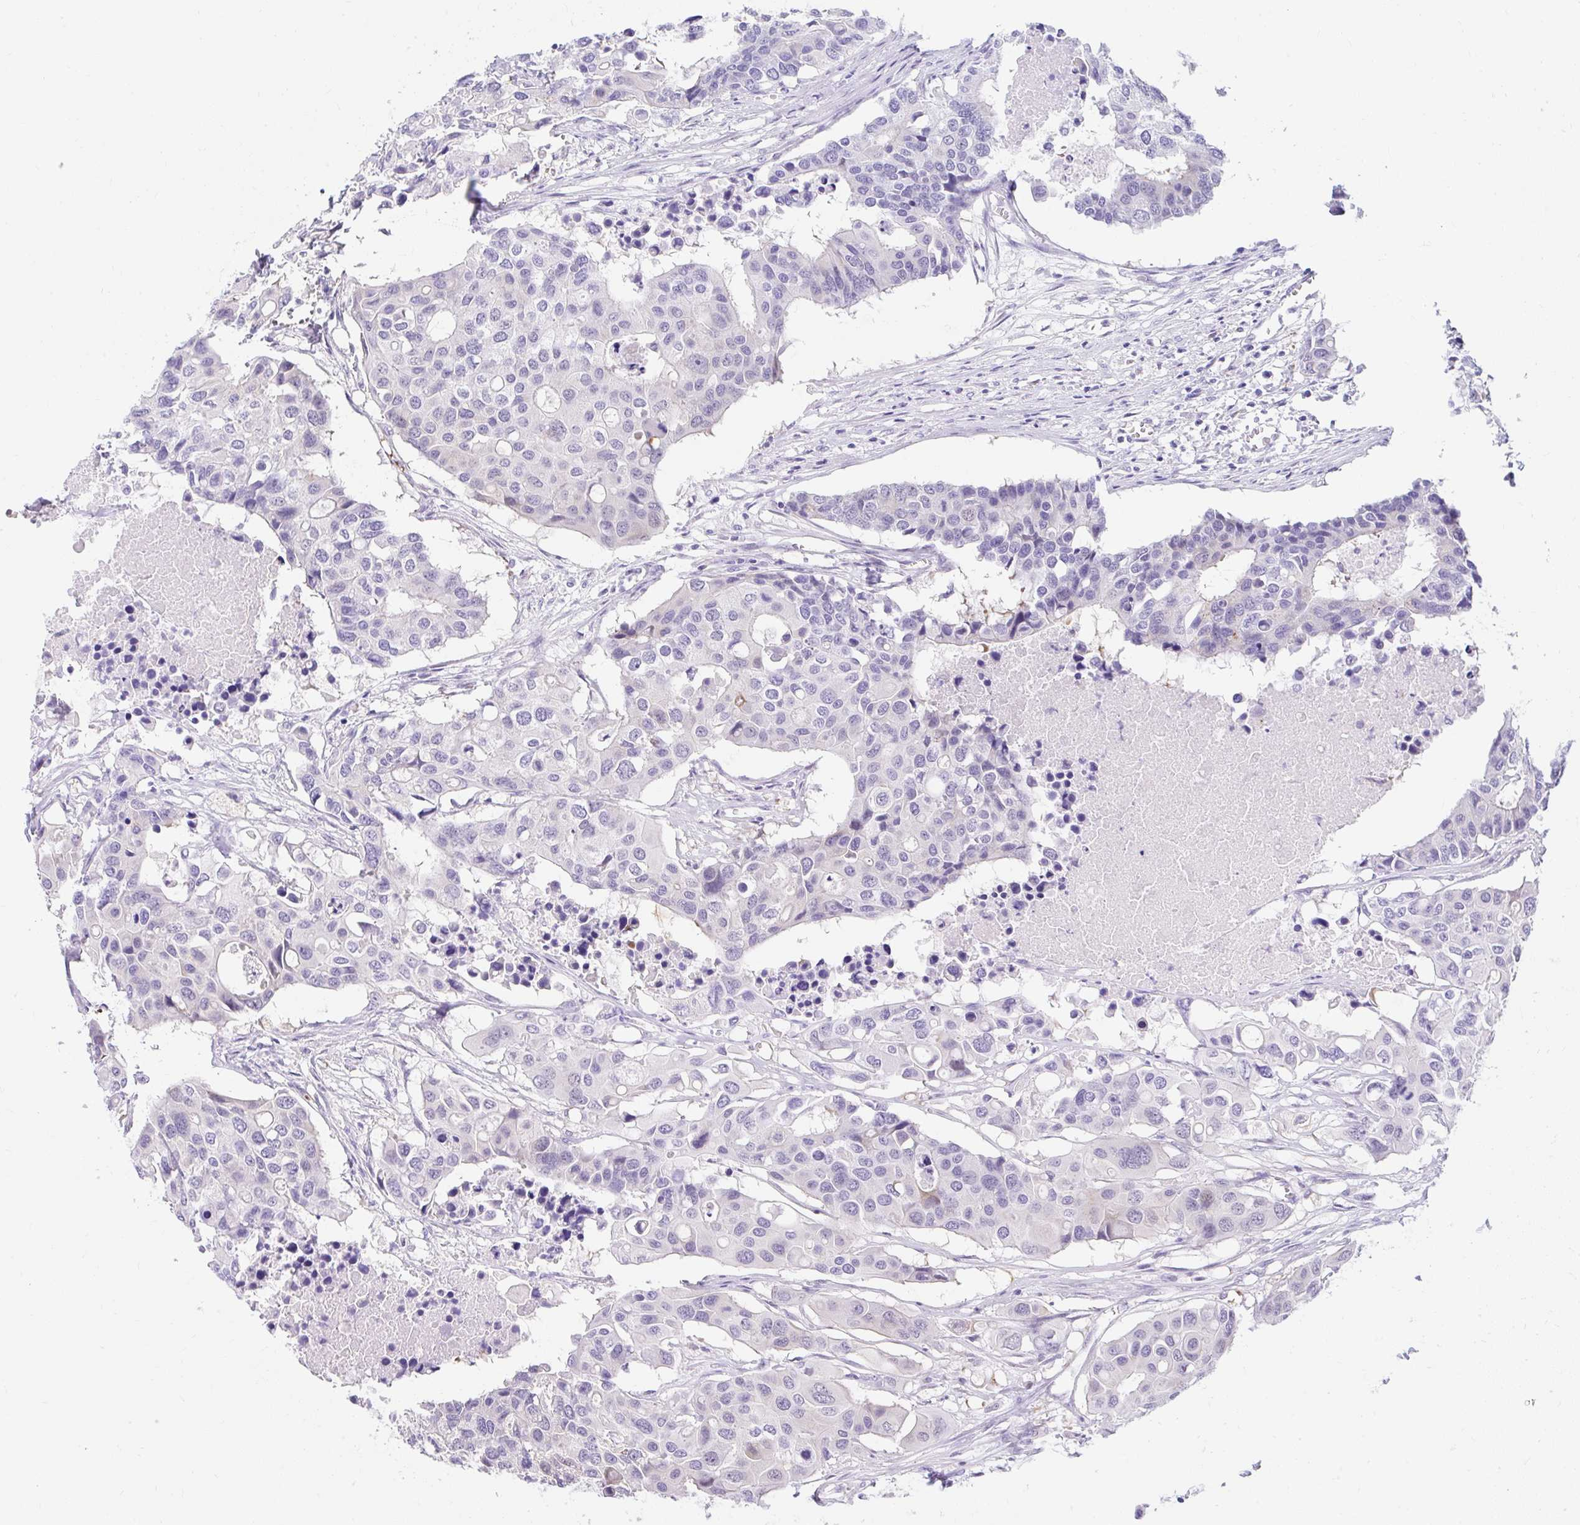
{"staining": {"intensity": "negative", "quantity": "none", "location": "none"}, "tissue": "colorectal cancer", "cell_type": "Tumor cells", "image_type": "cancer", "snomed": [{"axis": "morphology", "description": "Adenocarcinoma, NOS"}, {"axis": "topography", "description": "Colon"}], "caption": "Human colorectal adenocarcinoma stained for a protein using immunohistochemistry (IHC) shows no staining in tumor cells.", "gene": "GOLGA8A", "patient": {"sex": "male", "age": 77}}